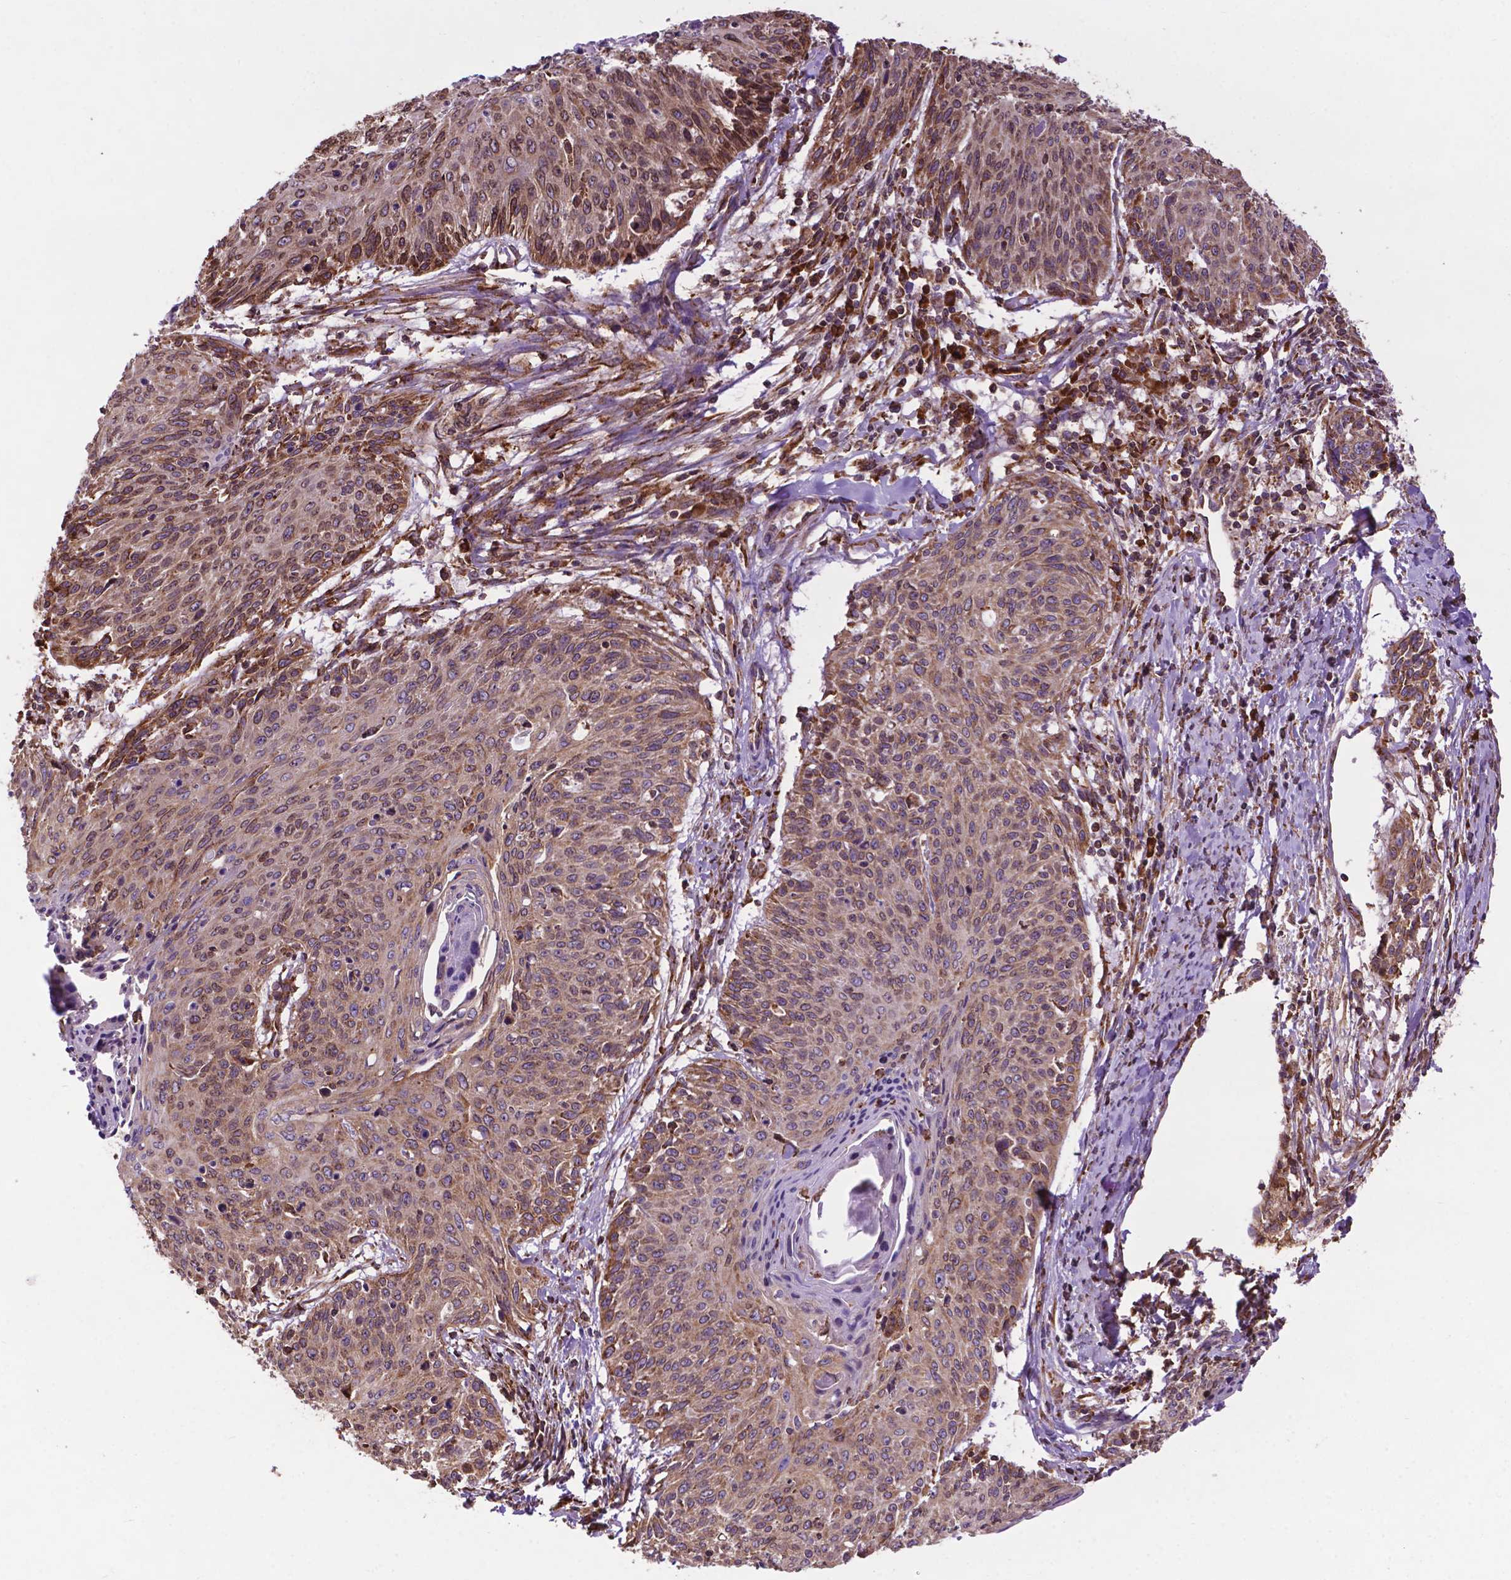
{"staining": {"intensity": "moderate", "quantity": "25%-75%", "location": "cytoplasmic/membranous"}, "tissue": "cervical cancer", "cell_type": "Tumor cells", "image_type": "cancer", "snomed": [{"axis": "morphology", "description": "Squamous cell carcinoma, NOS"}, {"axis": "topography", "description": "Cervix"}], "caption": "Protein positivity by immunohistochemistry (IHC) exhibits moderate cytoplasmic/membranous expression in approximately 25%-75% of tumor cells in cervical squamous cell carcinoma.", "gene": "GANAB", "patient": {"sex": "female", "age": 45}}